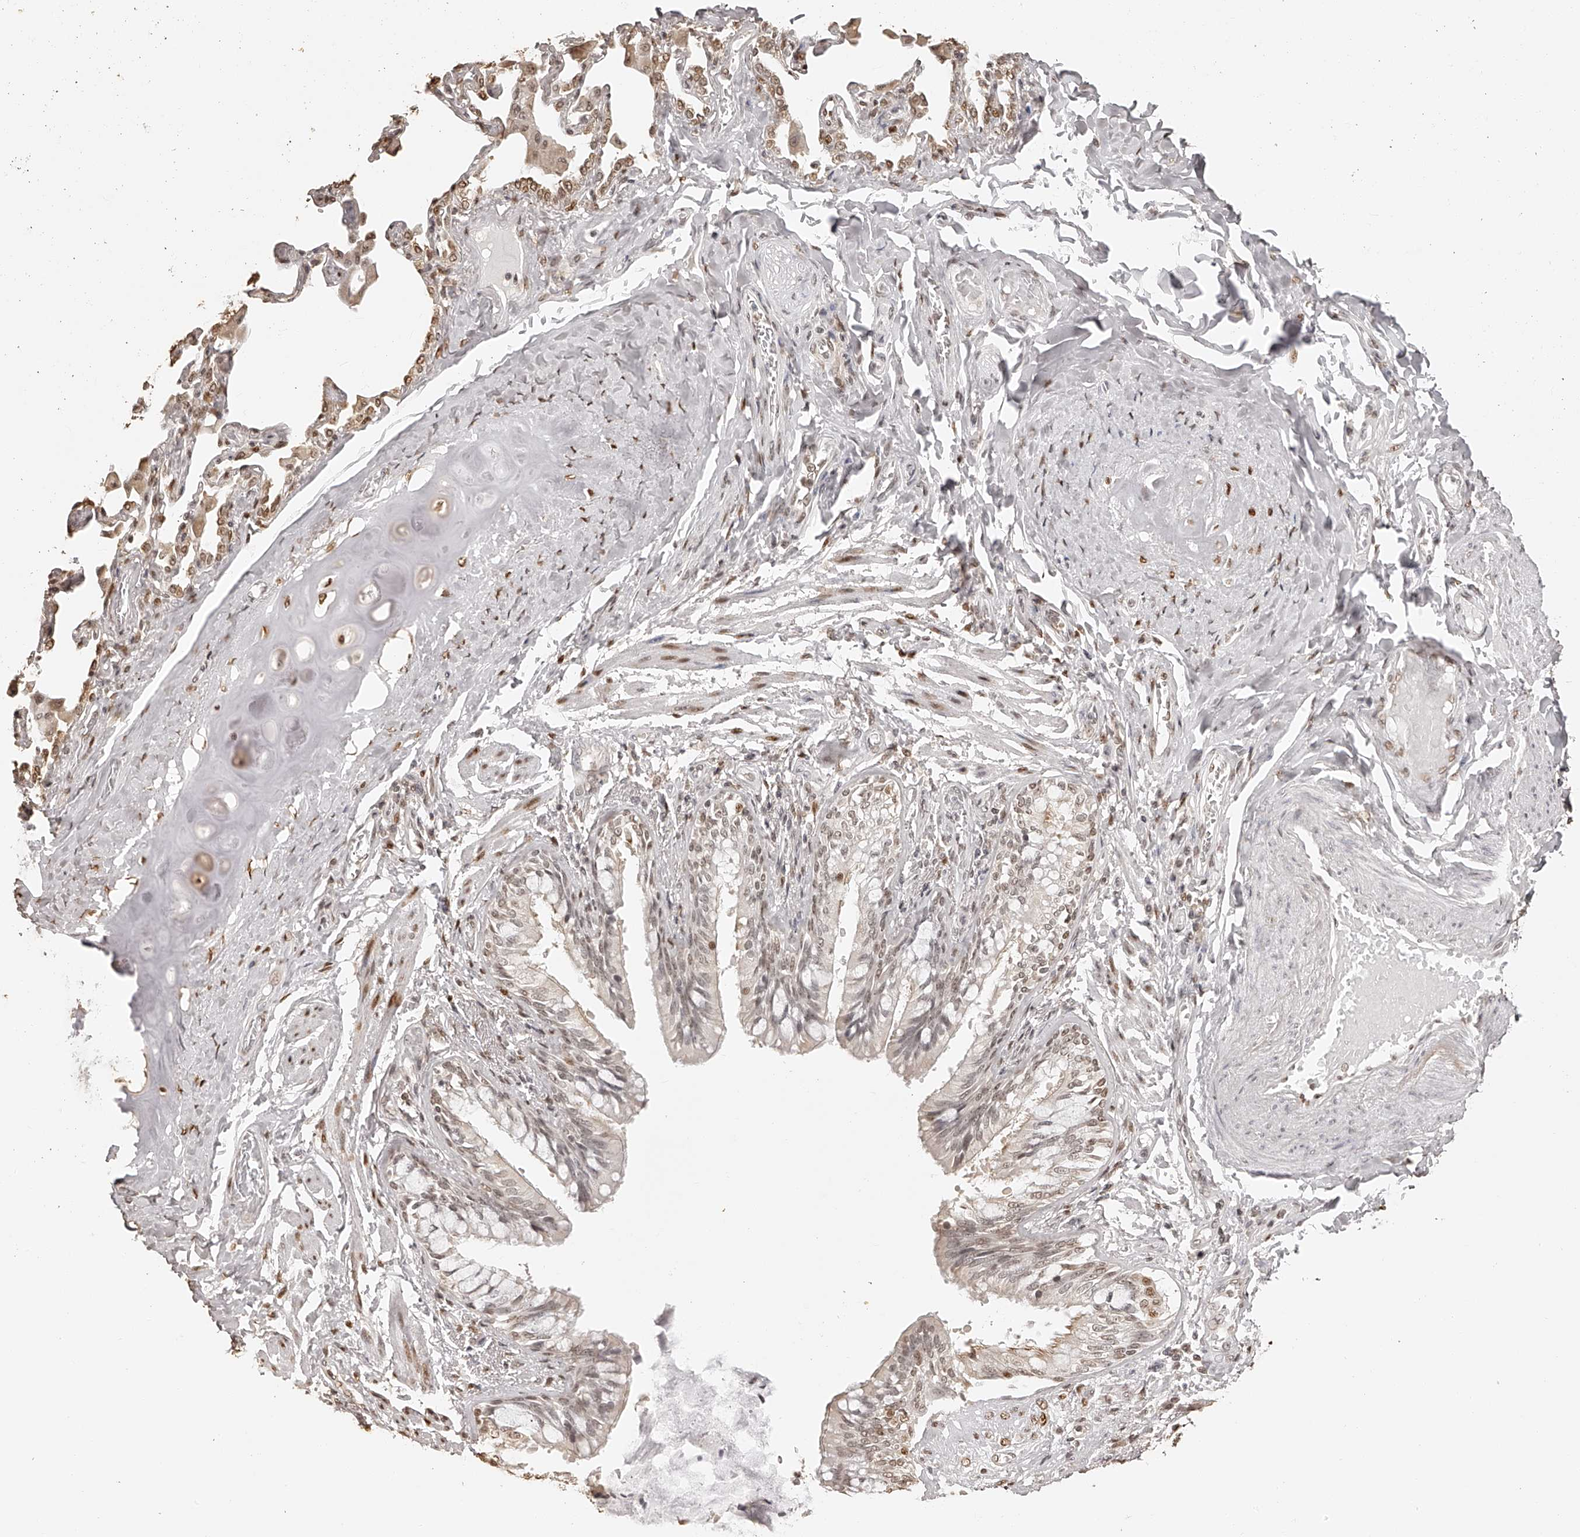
{"staining": {"intensity": "moderate", "quantity": ">75%", "location": "nuclear"}, "tissue": "bronchus", "cell_type": "Respiratory epithelial cells", "image_type": "normal", "snomed": [{"axis": "morphology", "description": "Normal tissue, NOS"}, {"axis": "morphology", "description": "Inflammation, NOS"}, {"axis": "topography", "description": "Lung"}], "caption": "Moderate nuclear protein expression is identified in approximately >75% of respiratory epithelial cells in bronchus.", "gene": "ZNF503", "patient": {"sex": "female", "age": 46}}